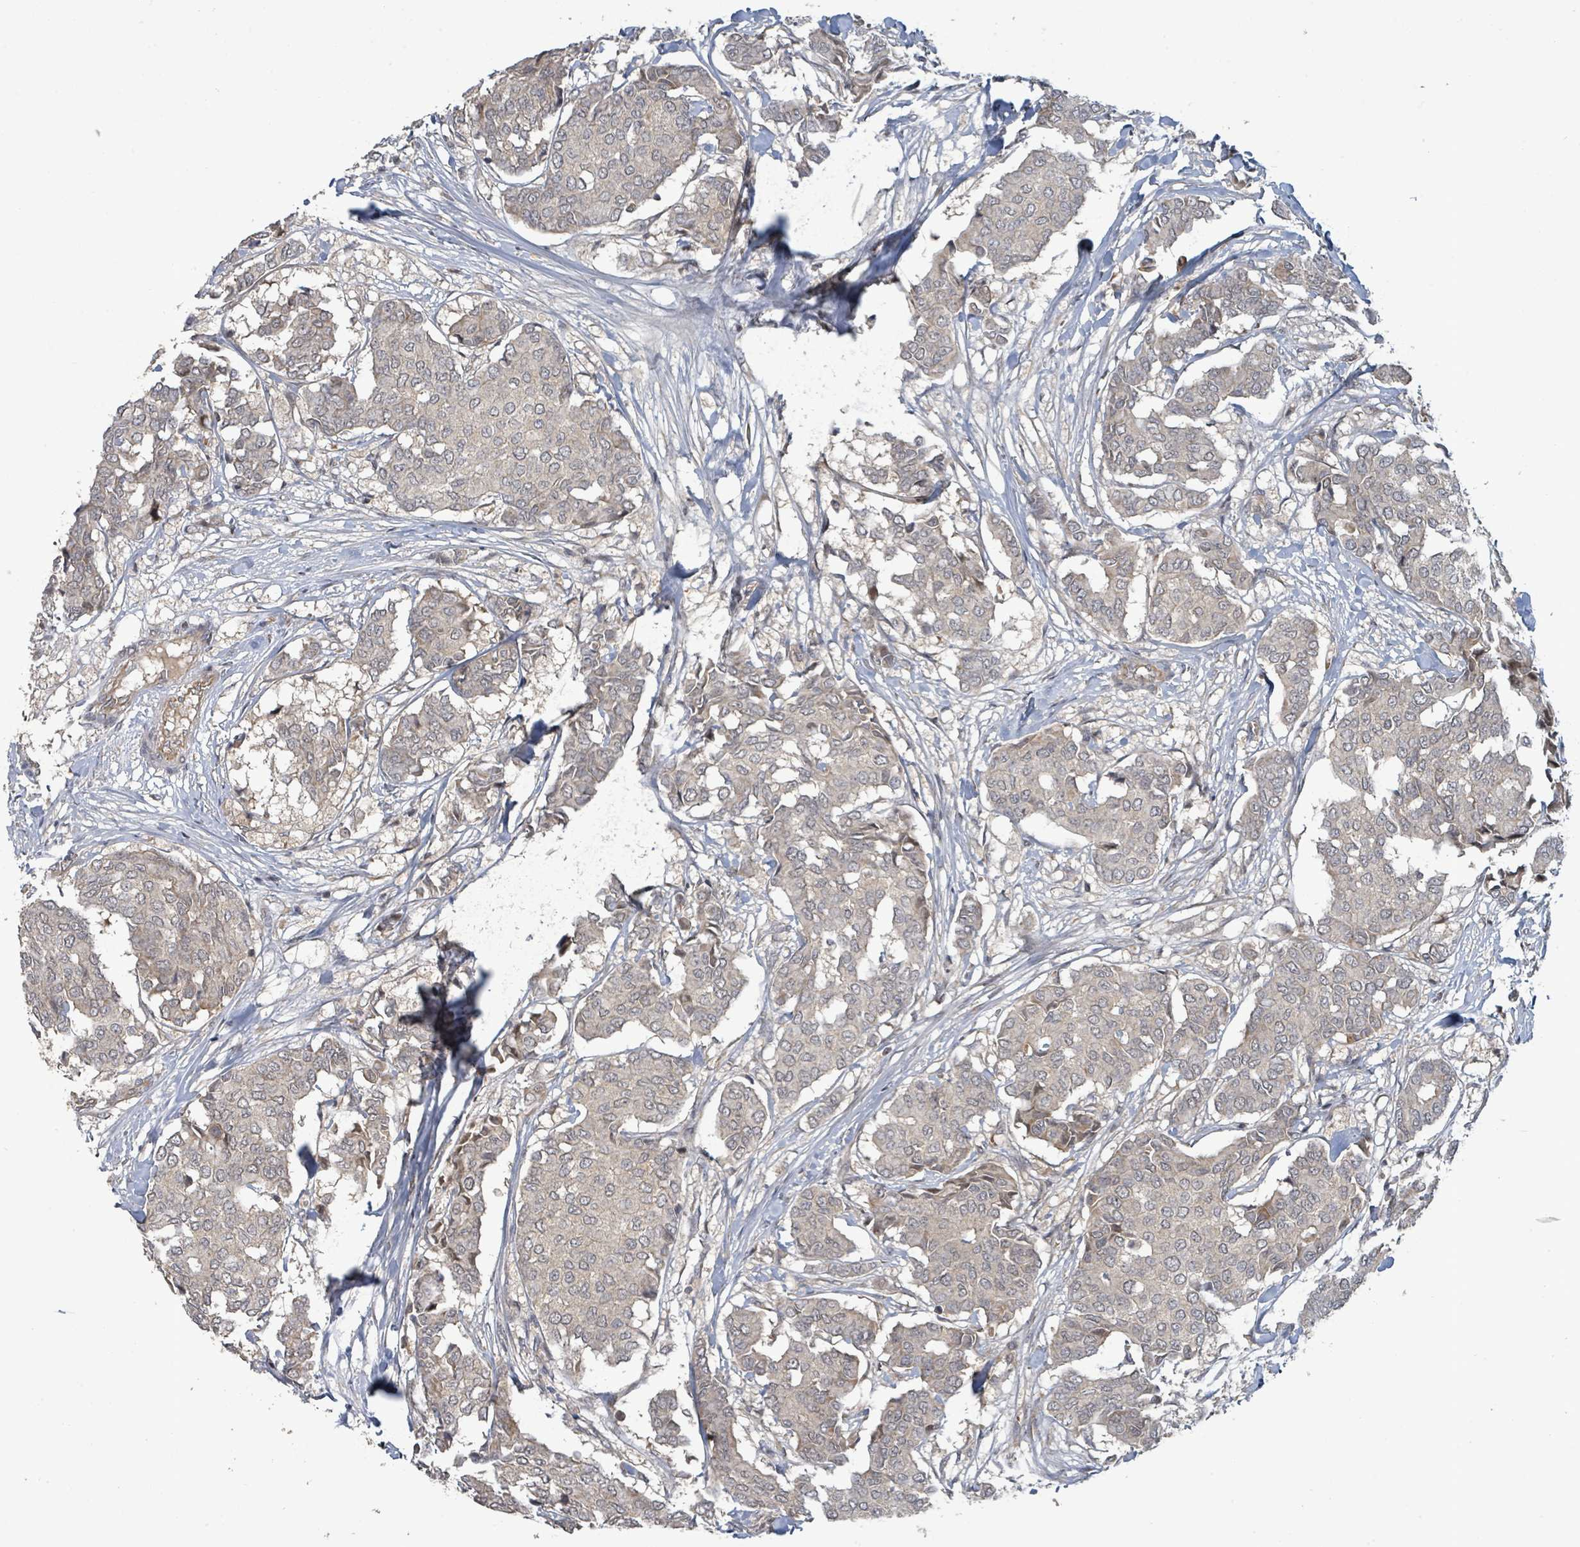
{"staining": {"intensity": "negative", "quantity": "none", "location": "none"}, "tissue": "breast cancer", "cell_type": "Tumor cells", "image_type": "cancer", "snomed": [{"axis": "morphology", "description": "Duct carcinoma"}, {"axis": "topography", "description": "Breast"}], "caption": "Tumor cells show no significant protein expression in invasive ductal carcinoma (breast). (Brightfield microscopy of DAB (3,3'-diaminobenzidine) immunohistochemistry (IHC) at high magnification).", "gene": "ITGA11", "patient": {"sex": "female", "age": 75}}